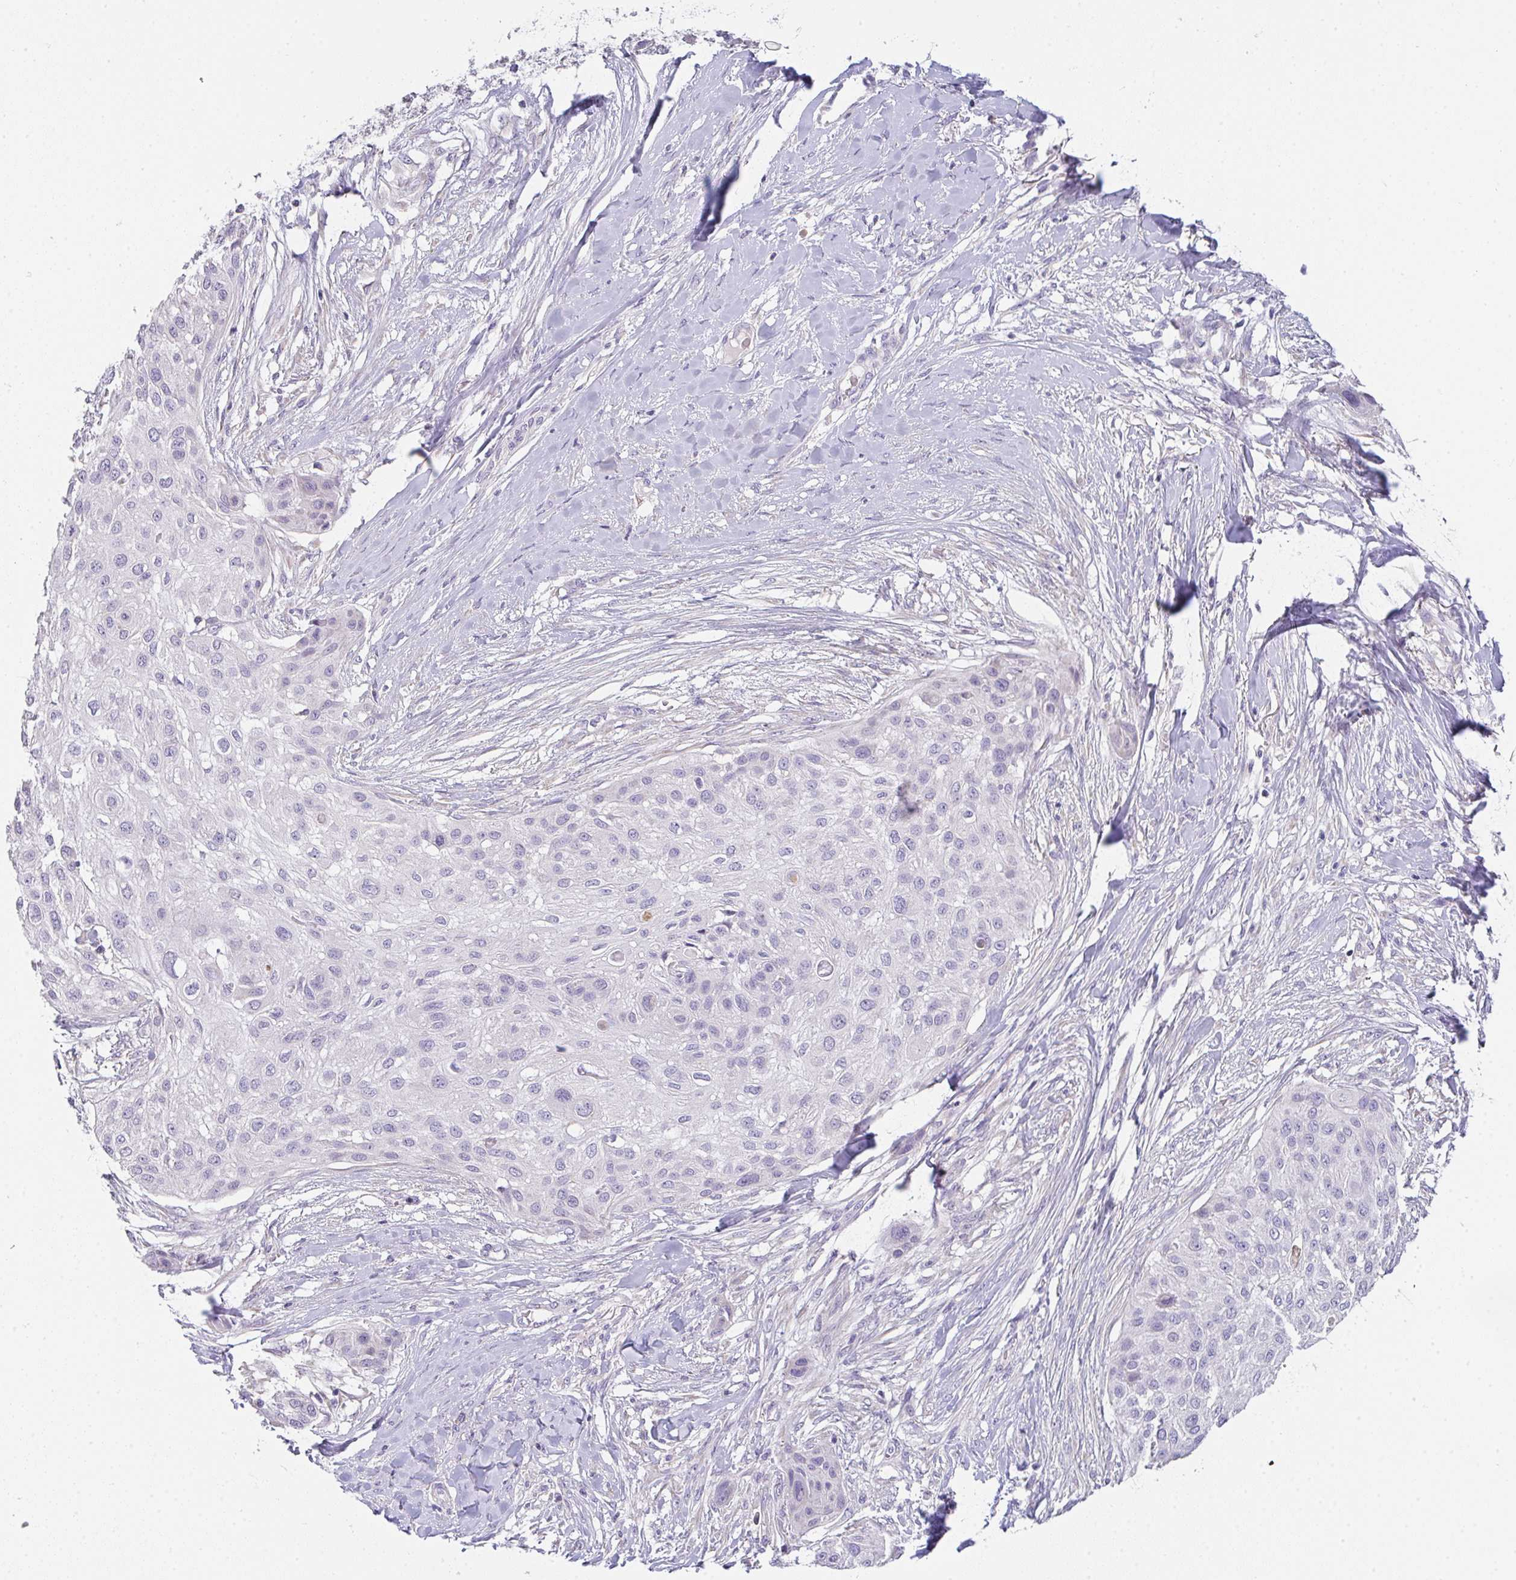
{"staining": {"intensity": "negative", "quantity": "none", "location": "none"}, "tissue": "skin cancer", "cell_type": "Tumor cells", "image_type": "cancer", "snomed": [{"axis": "morphology", "description": "Squamous cell carcinoma, NOS"}, {"axis": "topography", "description": "Skin"}], "caption": "Skin cancer (squamous cell carcinoma) stained for a protein using immunohistochemistry exhibits no positivity tumor cells.", "gene": "CACNA1S", "patient": {"sex": "female", "age": 87}}